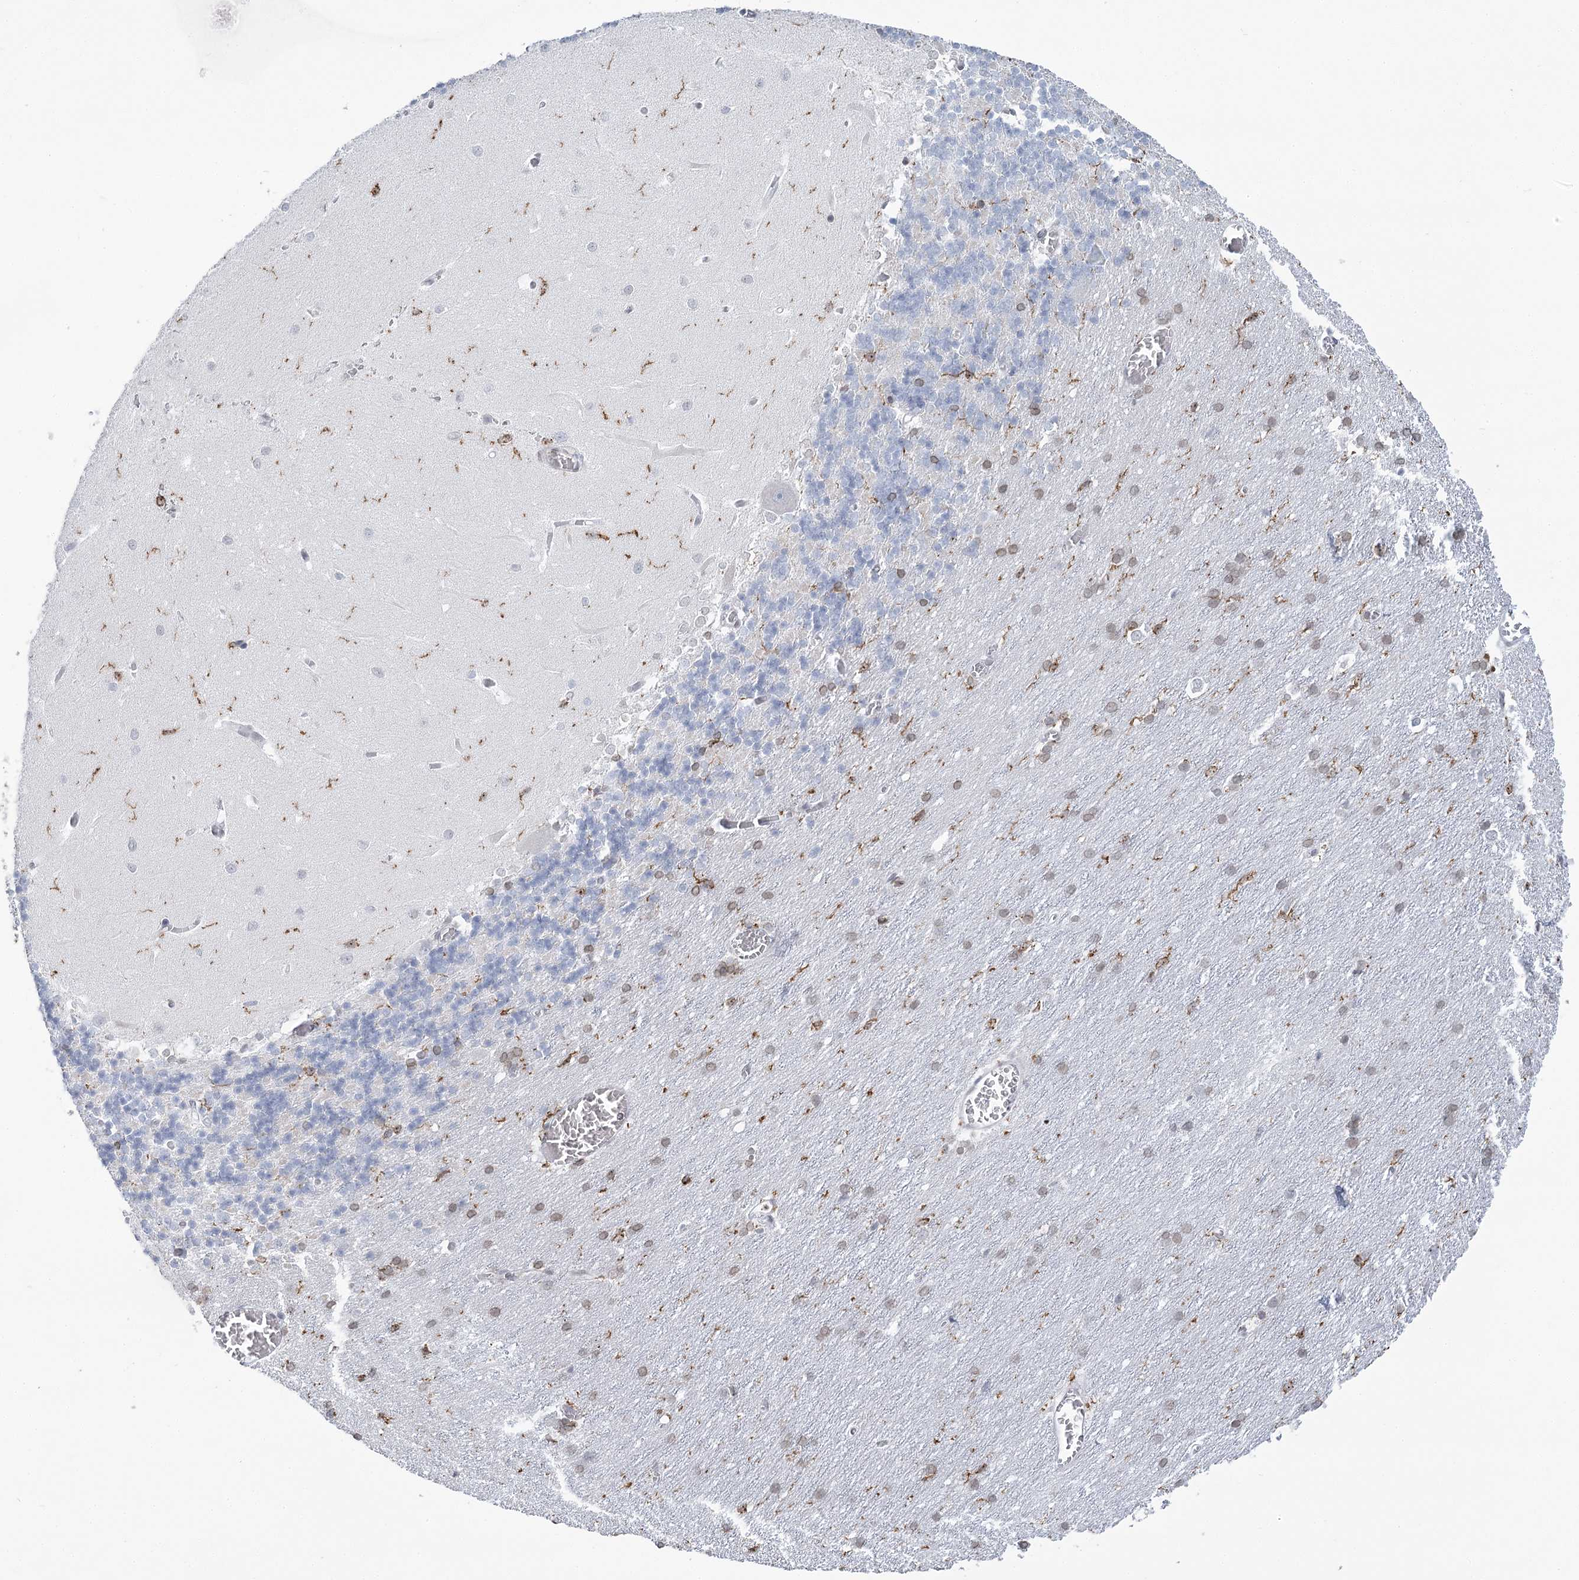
{"staining": {"intensity": "moderate", "quantity": "<25%", "location": "cytoplasmic/membranous,nuclear"}, "tissue": "cerebellum", "cell_type": "Cells in granular layer", "image_type": "normal", "snomed": [{"axis": "morphology", "description": "Normal tissue, NOS"}, {"axis": "topography", "description": "Cerebellum"}], "caption": "Immunohistochemical staining of normal cerebellum exhibits moderate cytoplasmic/membranous,nuclear protein positivity in about <25% of cells in granular layer. Ihc stains the protein in brown and the nuclei are stained blue.", "gene": "C11orf1", "patient": {"sex": "male", "age": 37}}